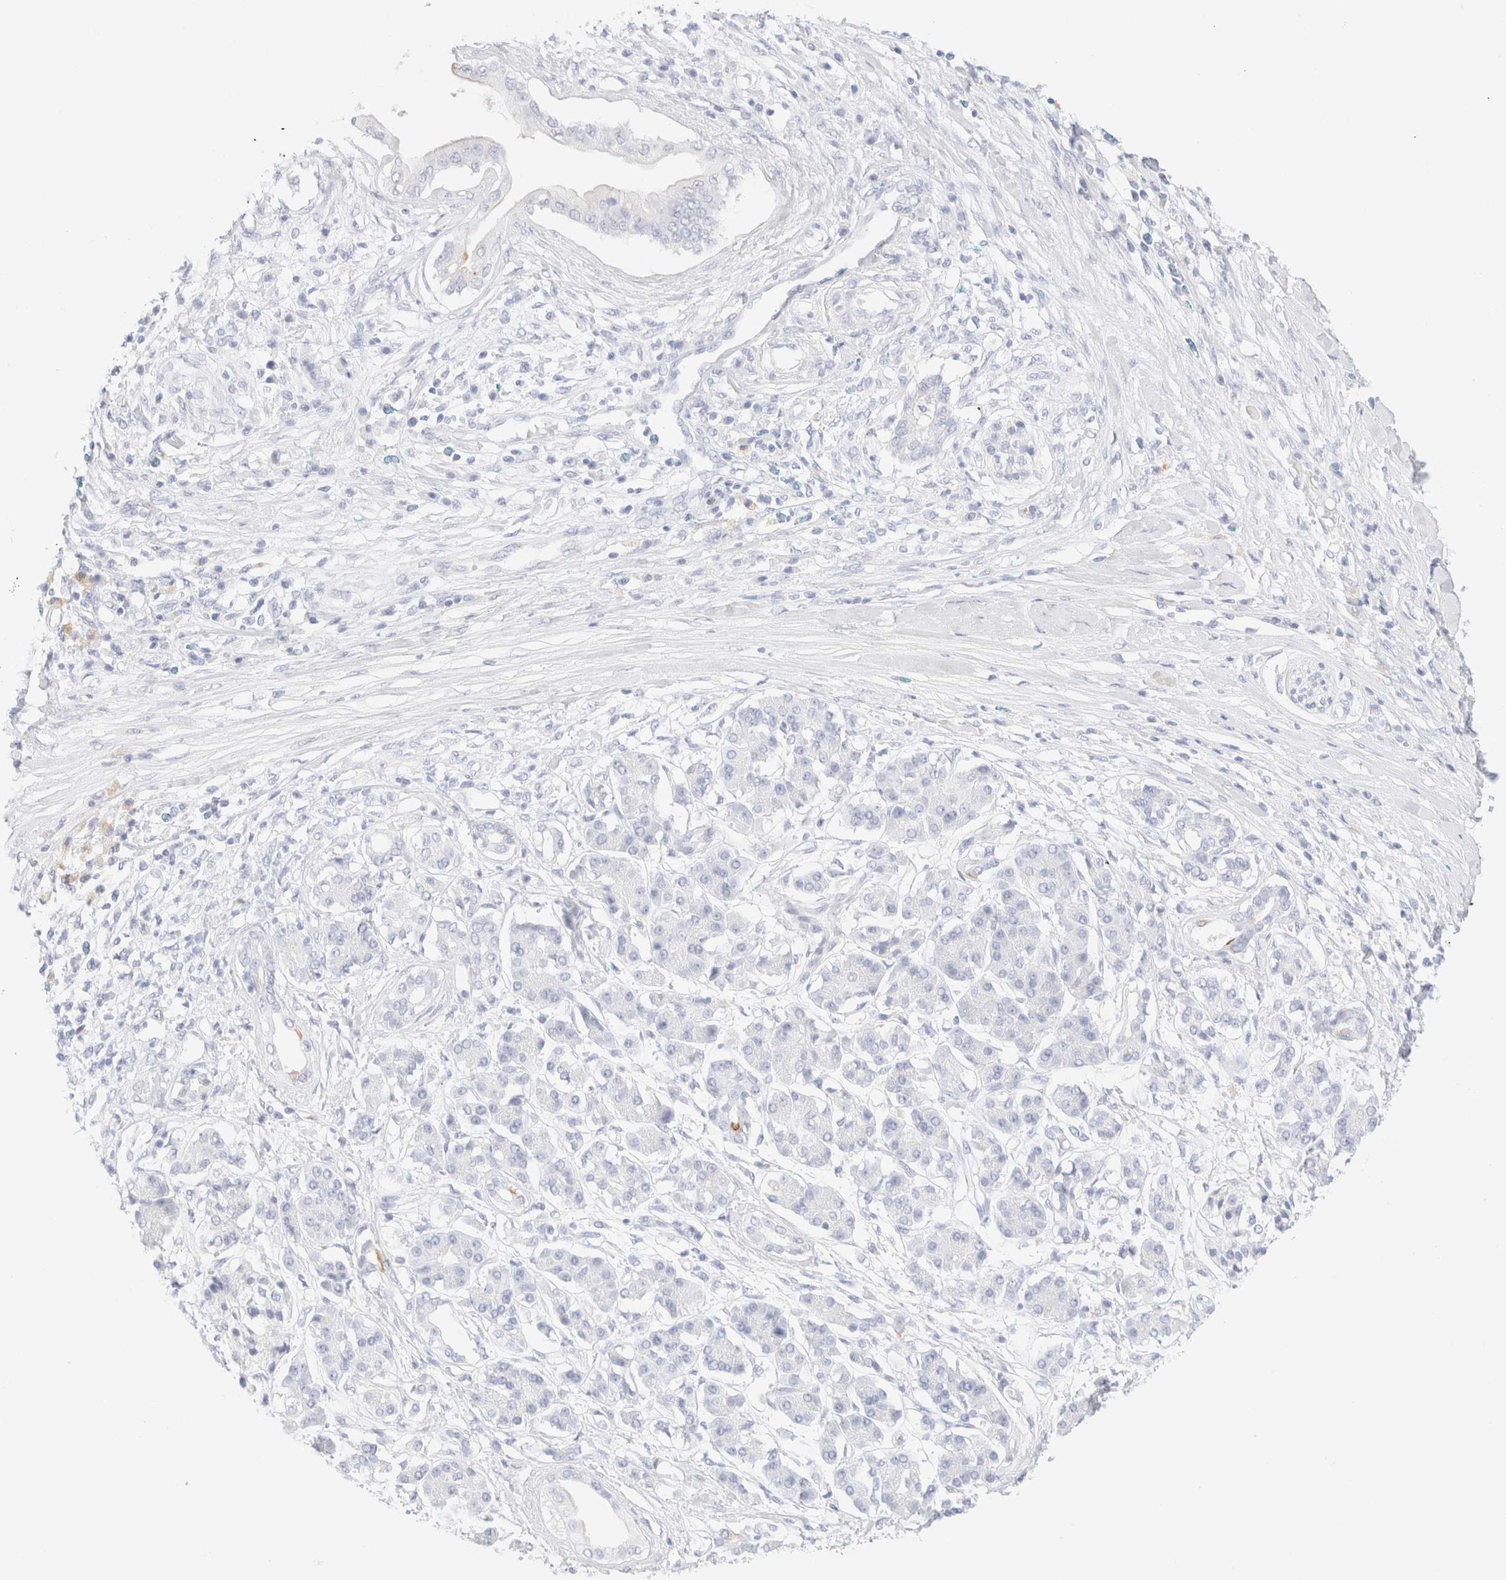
{"staining": {"intensity": "negative", "quantity": "none", "location": "none"}, "tissue": "pancreatic cancer", "cell_type": "Tumor cells", "image_type": "cancer", "snomed": [{"axis": "morphology", "description": "Adenocarcinoma, NOS"}, {"axis": "topography", "description": "Pancreas"}], "caption": "This is an immunohistochemistry image of human pancreatic cancer. There is no staining in tumor cells.", "gene": "KRT15", "patient": {"sex": "female", "age": 56}}